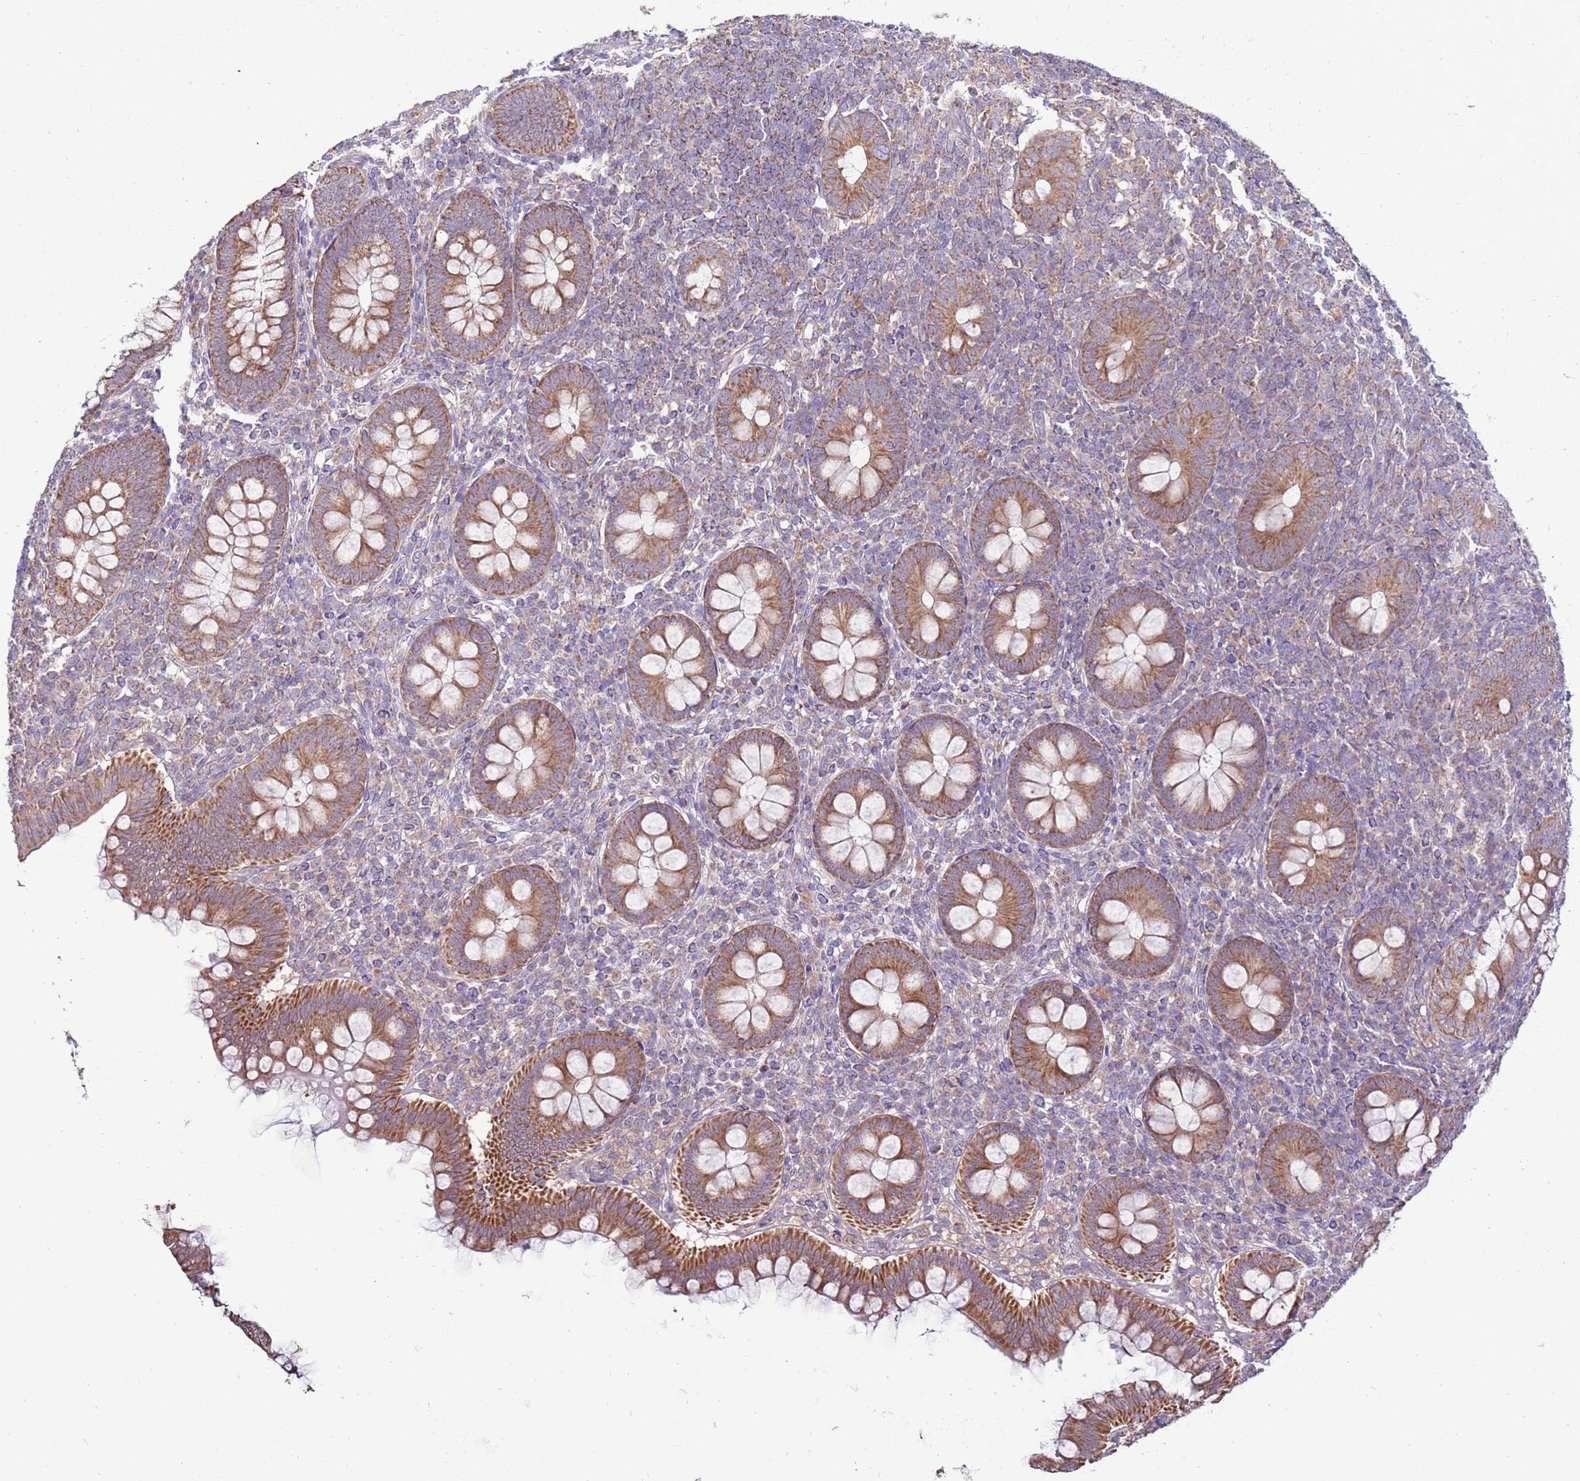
{"staining": {"intensity": "moderate", "quantity": ">75%", "location": "cytoplasmic/membranous"}, "tissue": "appendix", "cell_type": "Glandular cells", "image_type": "normal", "snomed": [{"axis": "morphology", "description": "Normal tissue, NOS"}, {"axis": "topography", "description": "Appendix"}], "caption": "A high-resolution micrograph shows immunohistochemistry staining of normal appendix, which displays moderate cytoplasmic/membranous staining in about >75% of glandular cells.", "gene": "TRAPPC4", "patient": {"sex": "male", "age": 14}}